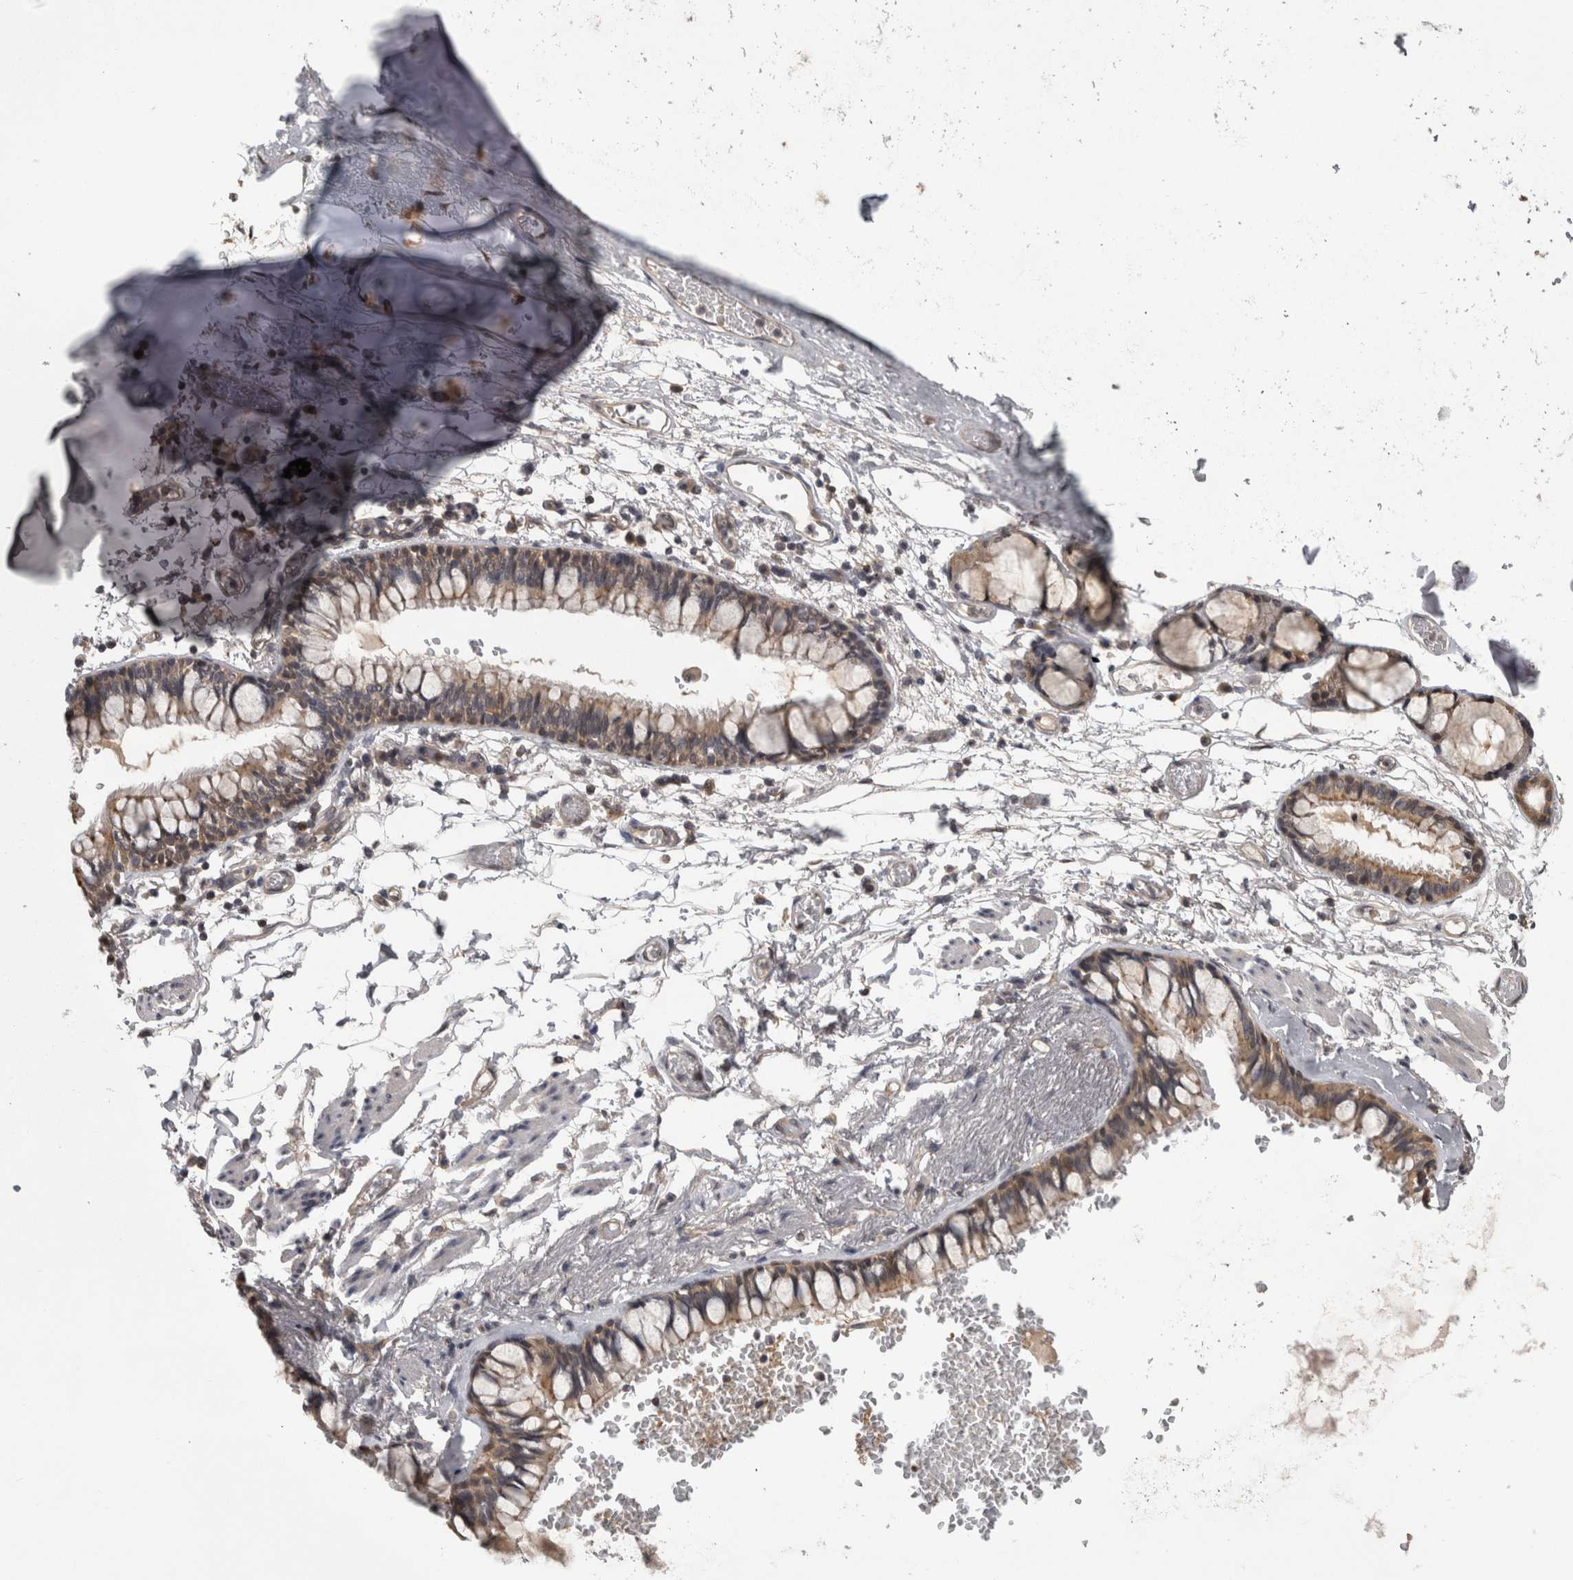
{"staining": {"intensity": "negative", "quantity": "none", "location": "none"}, "tissue": "adipose tissue", "cell_type": "Adipocytes", "image_type": "normal", "snomed": [{"axis": "morphology", "description": "Normal tissue, NOS"}, {"axis": "topography", "description": "Cartilage tissue"}, {"axis": "topography", "description": "Bronchus"}], "caption": "Human adipose tissue stained for a protein using immunohistochemistry (IHC) displays no positivity in adipocytes.", "gene": "APRT", "patient": {"sex": "female", "age": 73}}